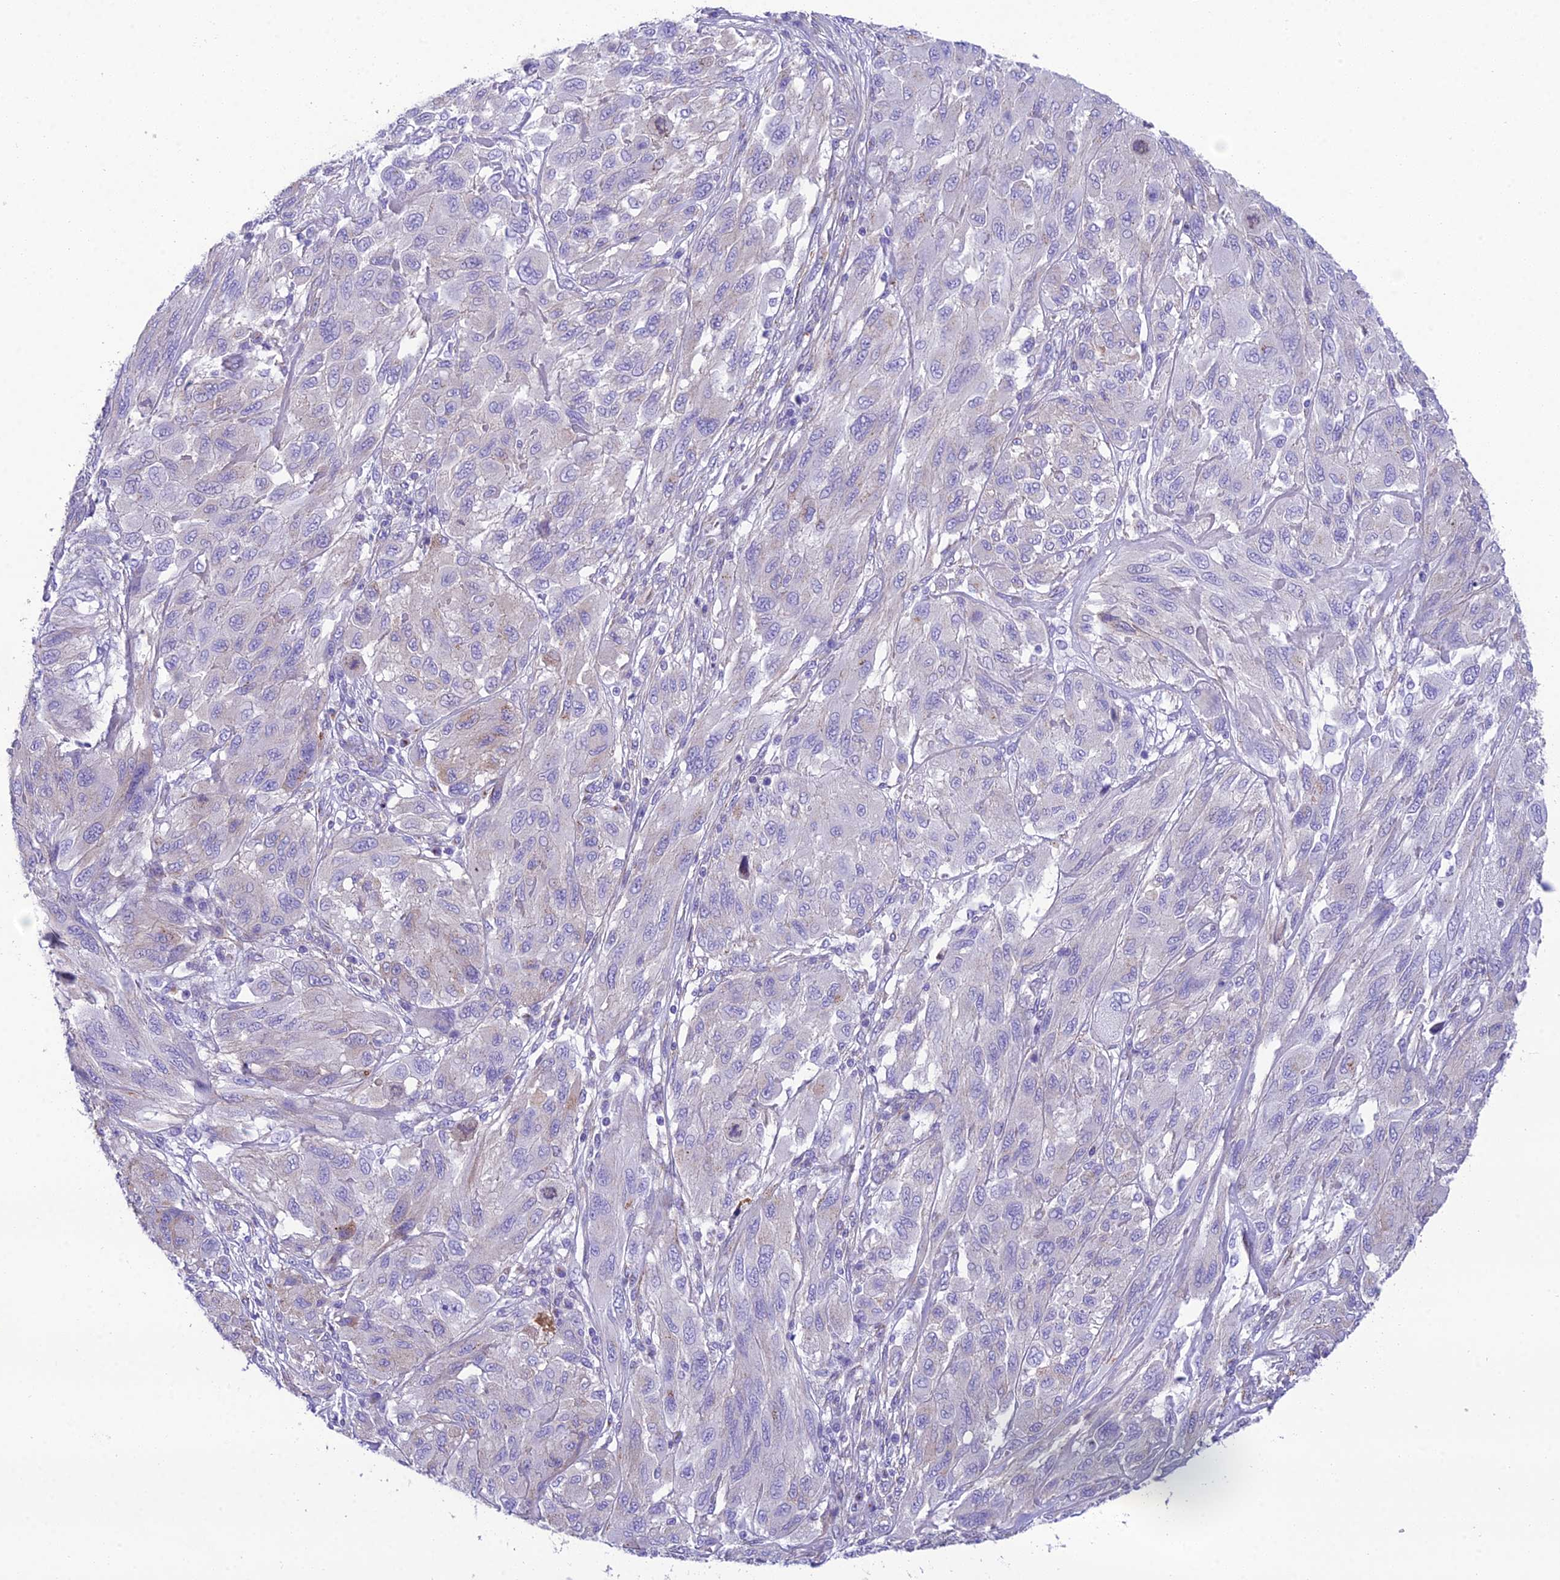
{"staining": {"intensity": "negative", "quantity": "none", "location": "none"}, "tissue": "melanoma", "cell_type": "Tumor cells", "image_type": "cancer", "snomed": [{"axis": "morphology", "description": "Malignant melanoma, NOS"}, {"axis": "topography", "description": "Skin"}], "caption": "IHC photomicrograph of human melanoma stained for a protein (brown), which shows no positivity in tumor cells.", "gene": "GFRA1", "patient": {"sex": "female", "age": 91}}